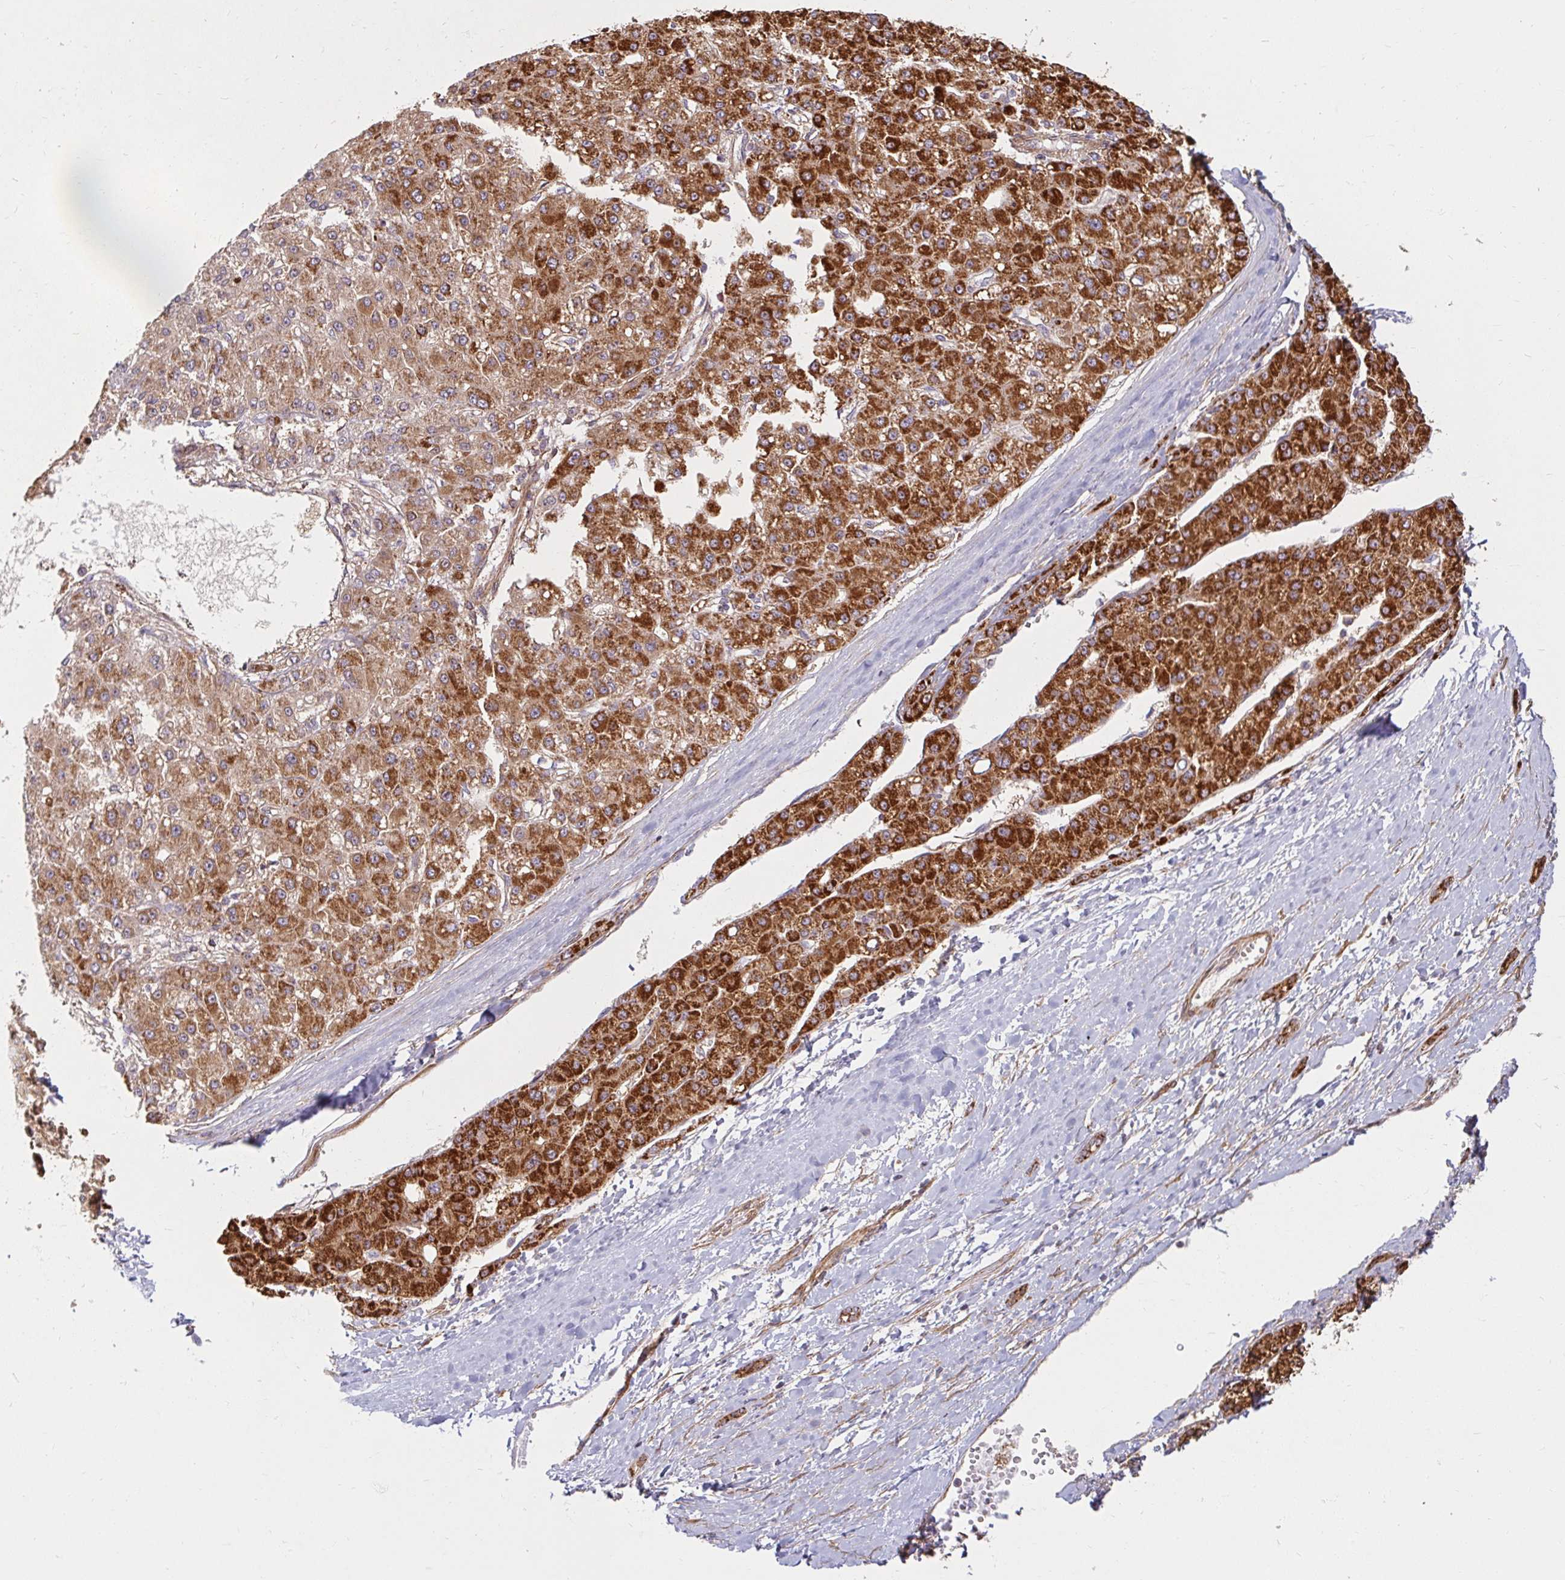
{"staining": {"intensity": "strong", "quantity": ">75%", "location": "cytoplasmic/membranous"}, "tissue": "liver cancer", "cell_type": "Tumor cells", "image_type": "cancer", "snomed": [{"axis": "morphology", "description": "Carcinoma, Hepatocellular, NOS"}, {"axis": "topography", "description": "Liver"}], "caption": "High-magnification brightfield microscopy of hepatocellular carcinoma (liver) stained with DAB (3,3'-diaminobenzidine) (brown) and counterstained with hematoxylin (blue). tumor cells exhibit strong cytoplasmic/membranous expression is appreciated in about>75% of cells. The staining was performed using DAB to visualize the protein expression in brown, while the nuclei were stained in blue with hematoxylin (Magnification: 20x).", "gene": "BTF3", "patient": {"sex": "male", "age": 67}}